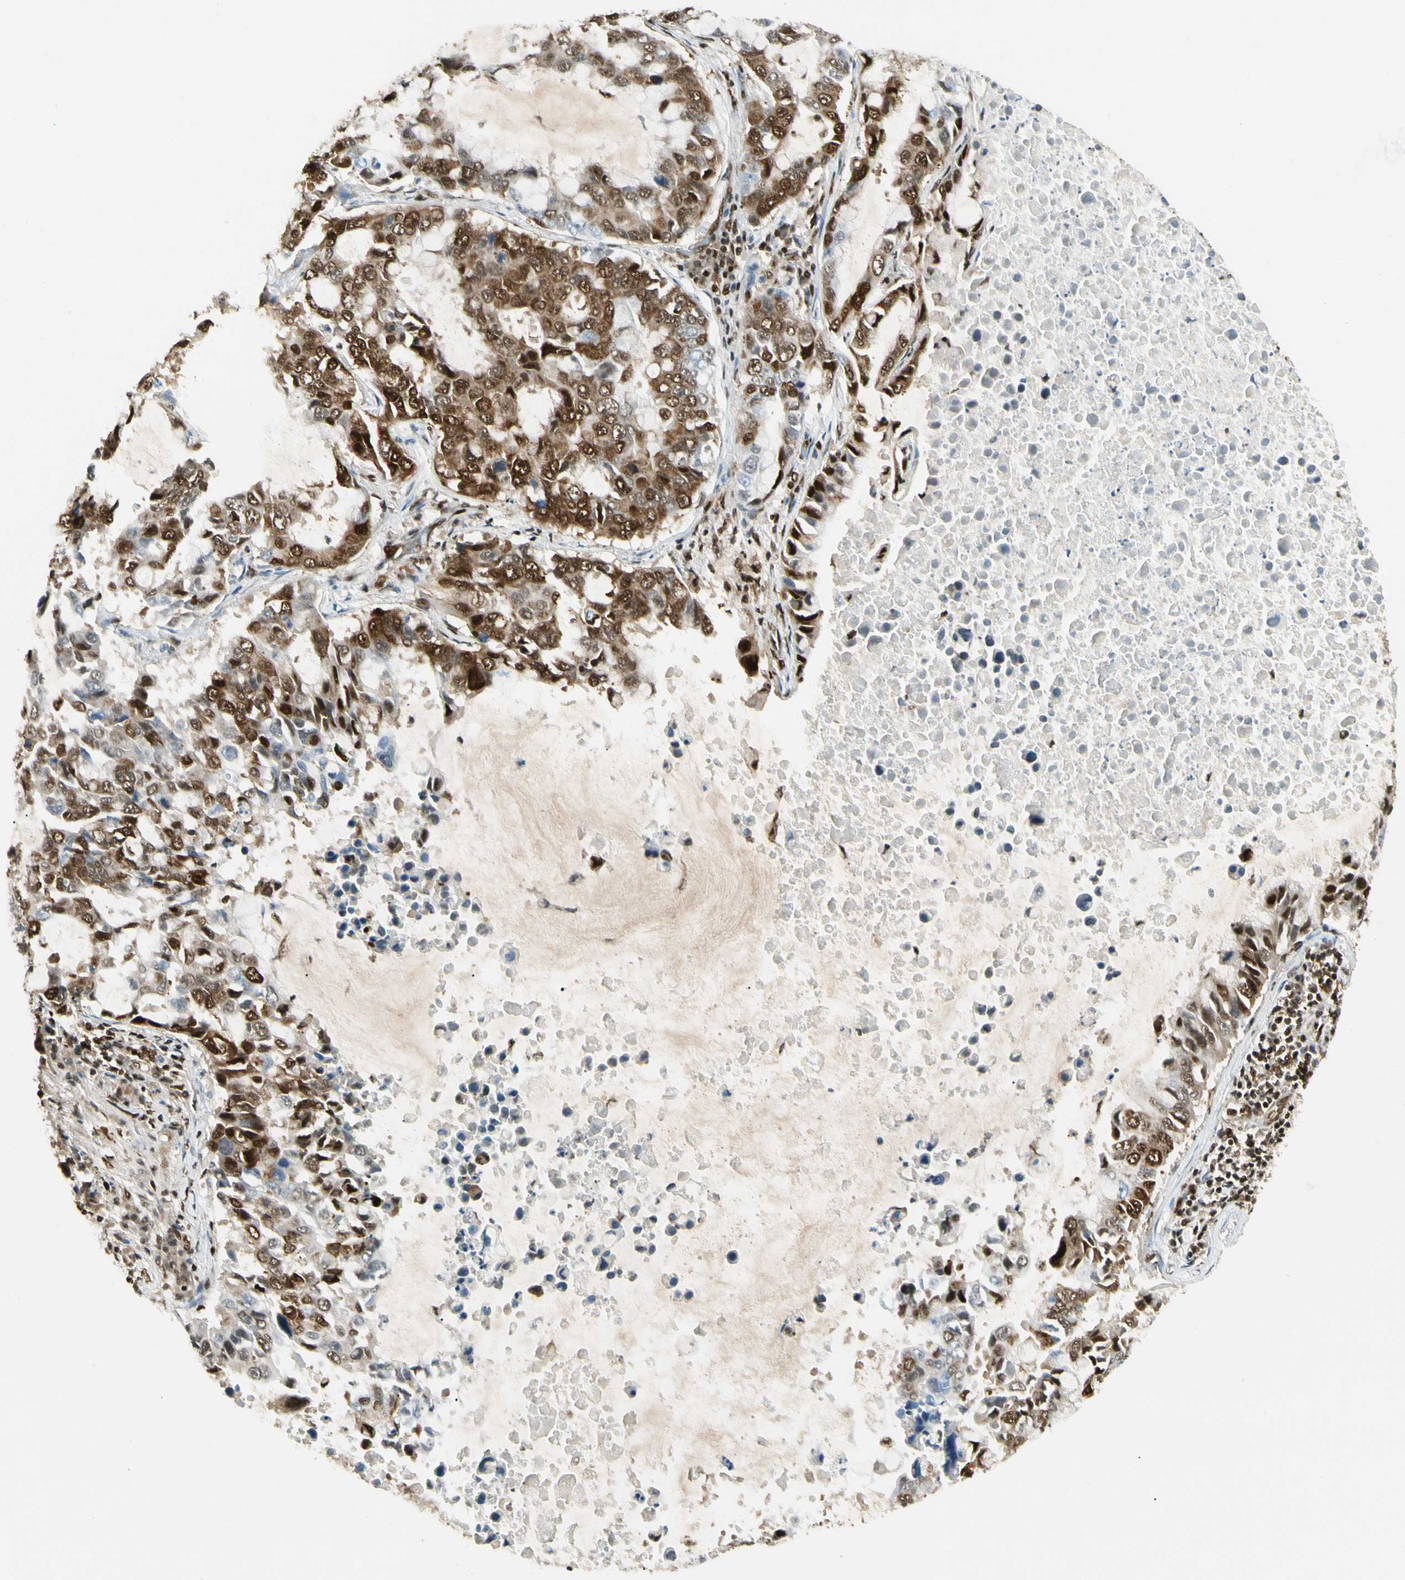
{"staining": {"intensity": "strong", "quantity": "25%-75%", "location": "cytoplasmic/membranous,nuclear"}, "tissue": "lung cancer", "cell_type": "Tumor cells", "image_type": "cancer", "snomed": [{"axis": "morphology", "description": "Adenocarcinoma, NOS"}, {"axis": "topography", "description": "Lung"}], "caption": "Brown immunohistochemical staining in human lung adenocarcinoma displays strong cytoplasmic/membranous and nuclear expression in approximately 25%-75% of tumor cells.", "gene": "FUS", "patient": {"sex": "male", "age": 64}}